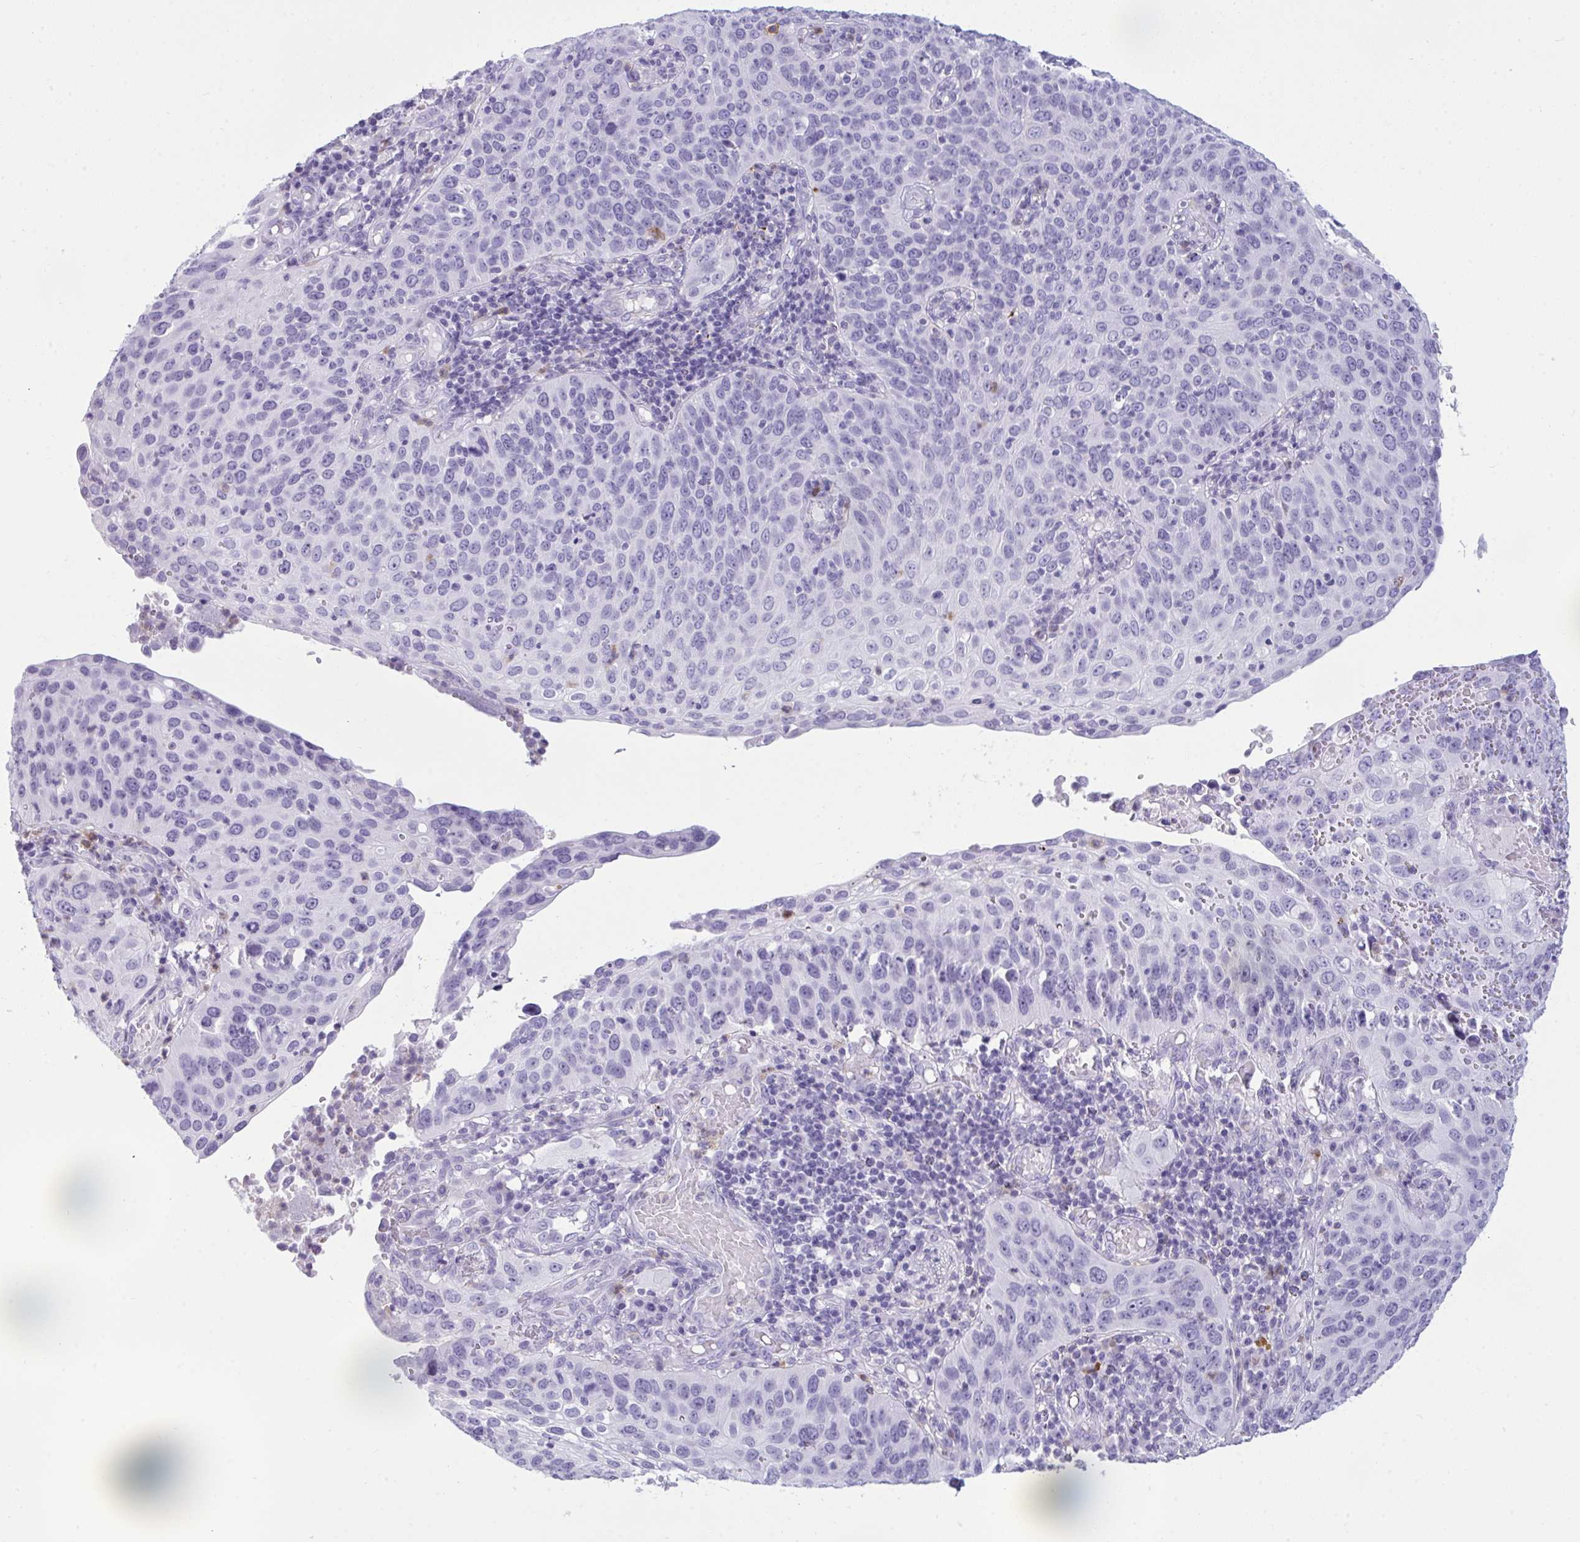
{"staining": {"intensity": "negative", "quantity": "none", "location": "none"}, "tissue": "cervical cancer", "cell_type": "Tumor cells", "image_type": "cancer", "snomed": [{"axis": "morphology", "description": "Squamous cell carcinoma, NOS"}, {"axis": "topography", "description": "Cervix"}], "caption": "There is no significant staining in tumor cells of squamous cell carcinoma (cervical).", "gene": "ARHGAP42", "patient": {"sex": "female", "age": 36}}